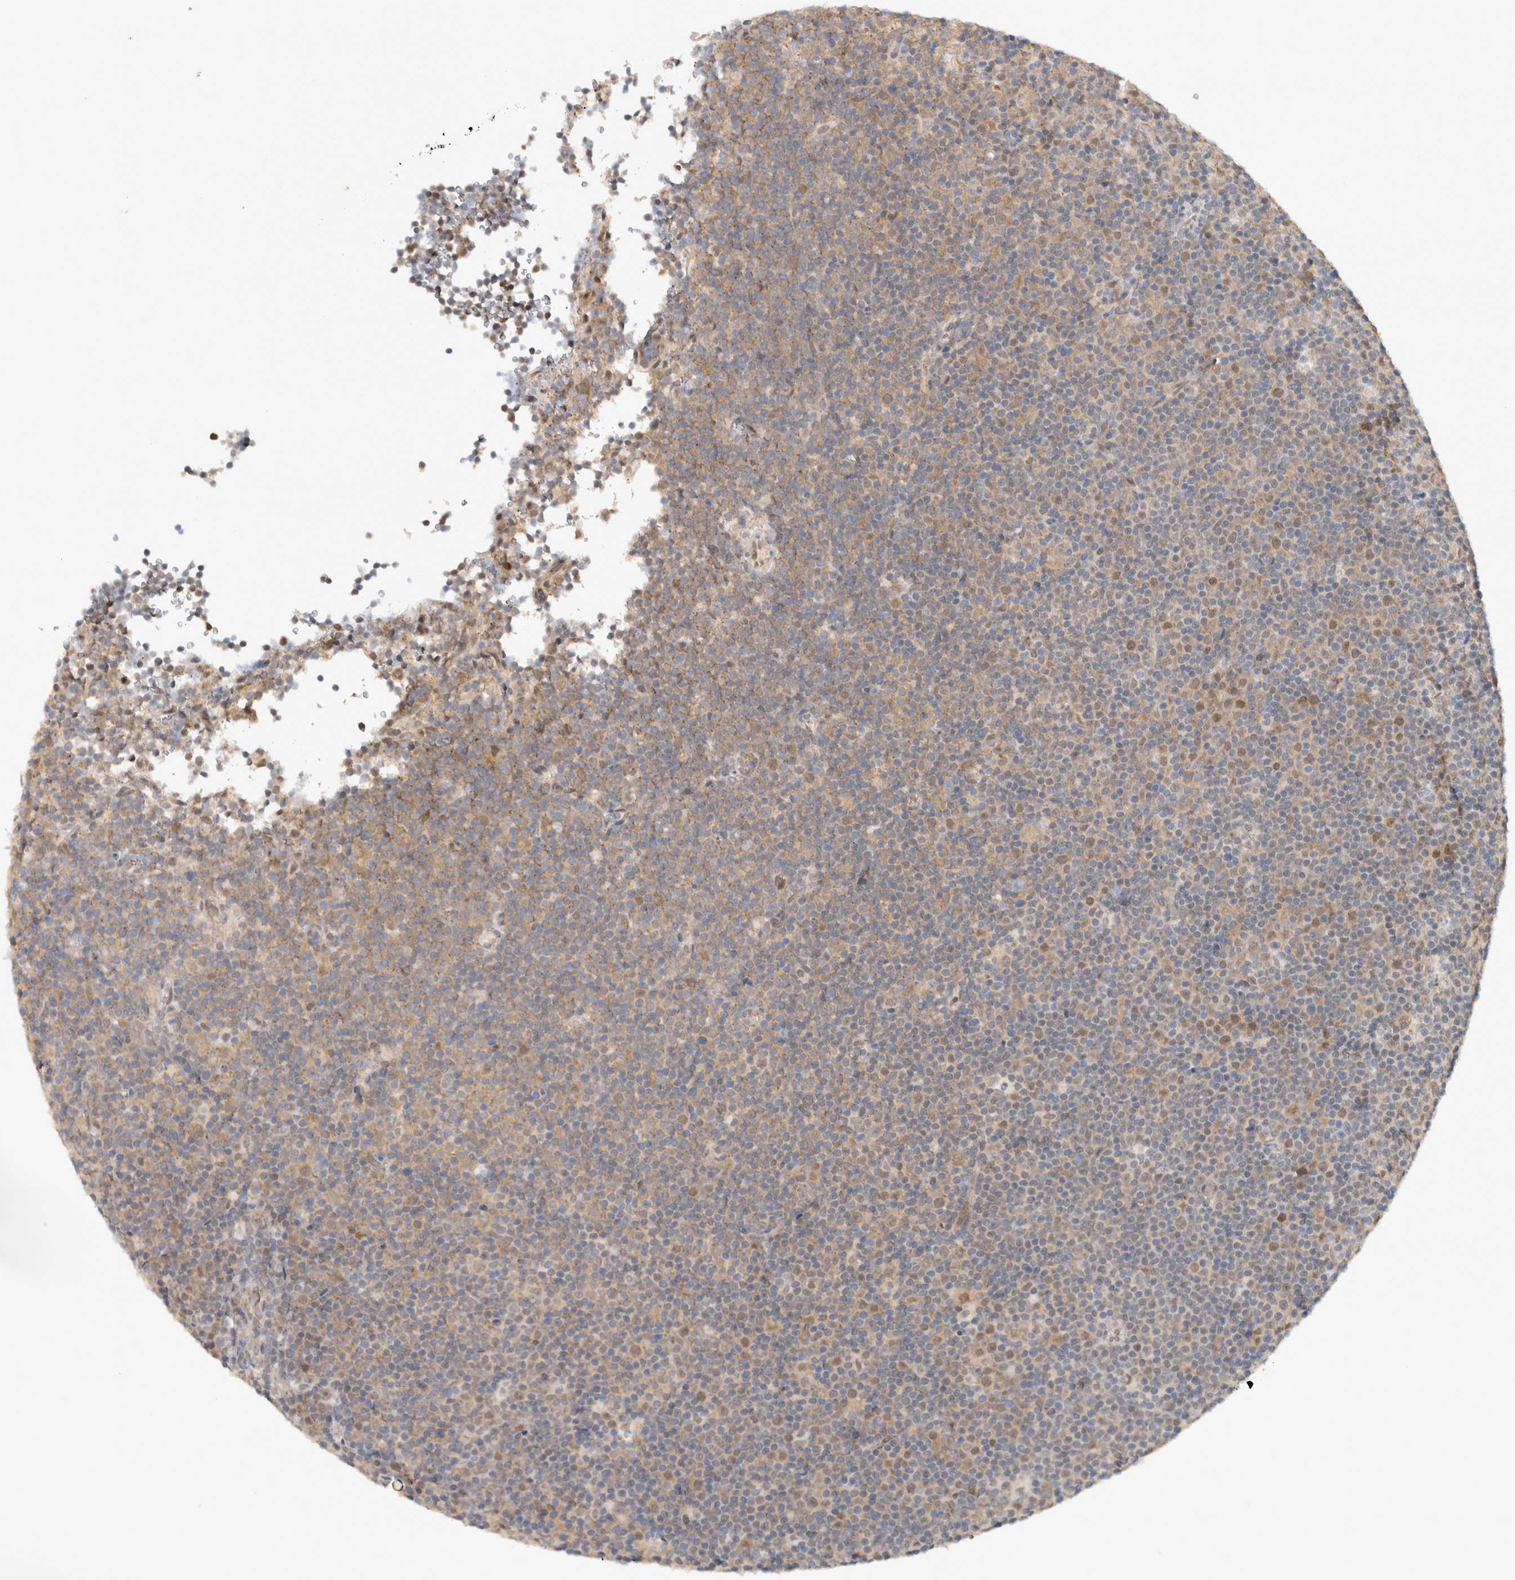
{"staining": {"intensity": "moderate", "quantity": "<25%", "location": "nuclear"}, "tissue": "lymphoma", "cell_type": "Tumor cells", "image_type": "cancer", "snomed": [{"axis": "morphology", "description": "Malignant lymphoma, non-Hodgkin's type, Low grade"}, {"axis": "topography", "description": "Lymph node"}], "caption": "IHC photomicrograph of neoplastic tissue: human malignant lymphoma, non-Hodgkin's type (low-grade) stained using IHC demonstrates low levels of moderate protein expression localized specifically in the nuclear of tumor cells, appearing as a nuclear brown color.", "gene": "EIF4G3", "patient": {"sex": "female", "age": 67}}